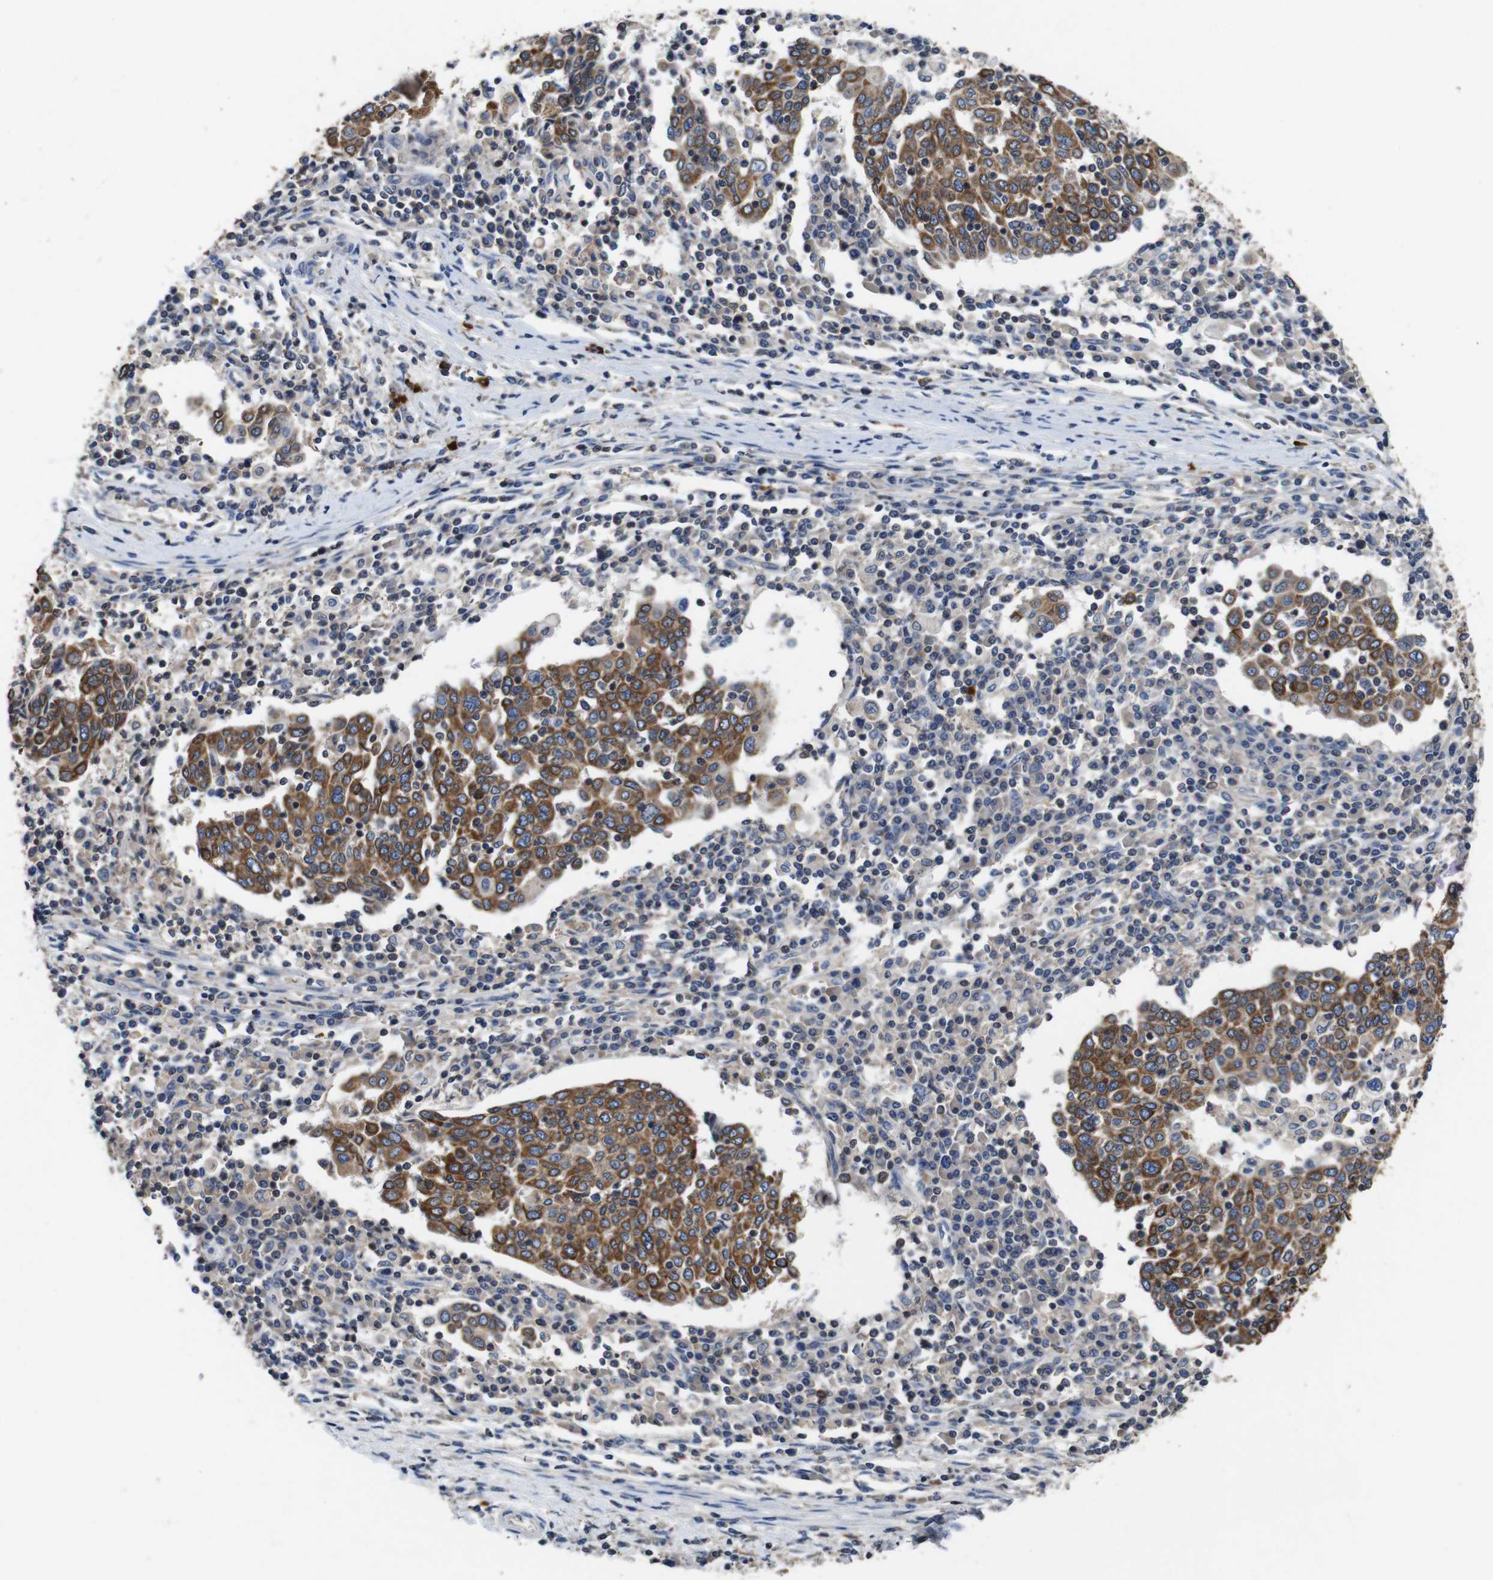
{"staining": {"intensity": "moderate", "quantity": "25%-75%", "location": "cytoplasmic/membranous"}, "tissue": "cervical cancer", "cell_type": "Tumor cells", "image_type": "cancer", "snomed": [{"axis": "morphology", "description": "Squamous cell carcinoma, NOS"}, {"axis": "topography", "description": "Cervix"}], "caption": "Cervical cancer (squamous cell carcinoma) was stained to show a protein in brown. There is medium levels of moderate cytoplasmic/membranous positivity in about 25%-75% of tumor cells.", "gene": "GLIPR1", "patient": {"sex": "female", "age": 40}}